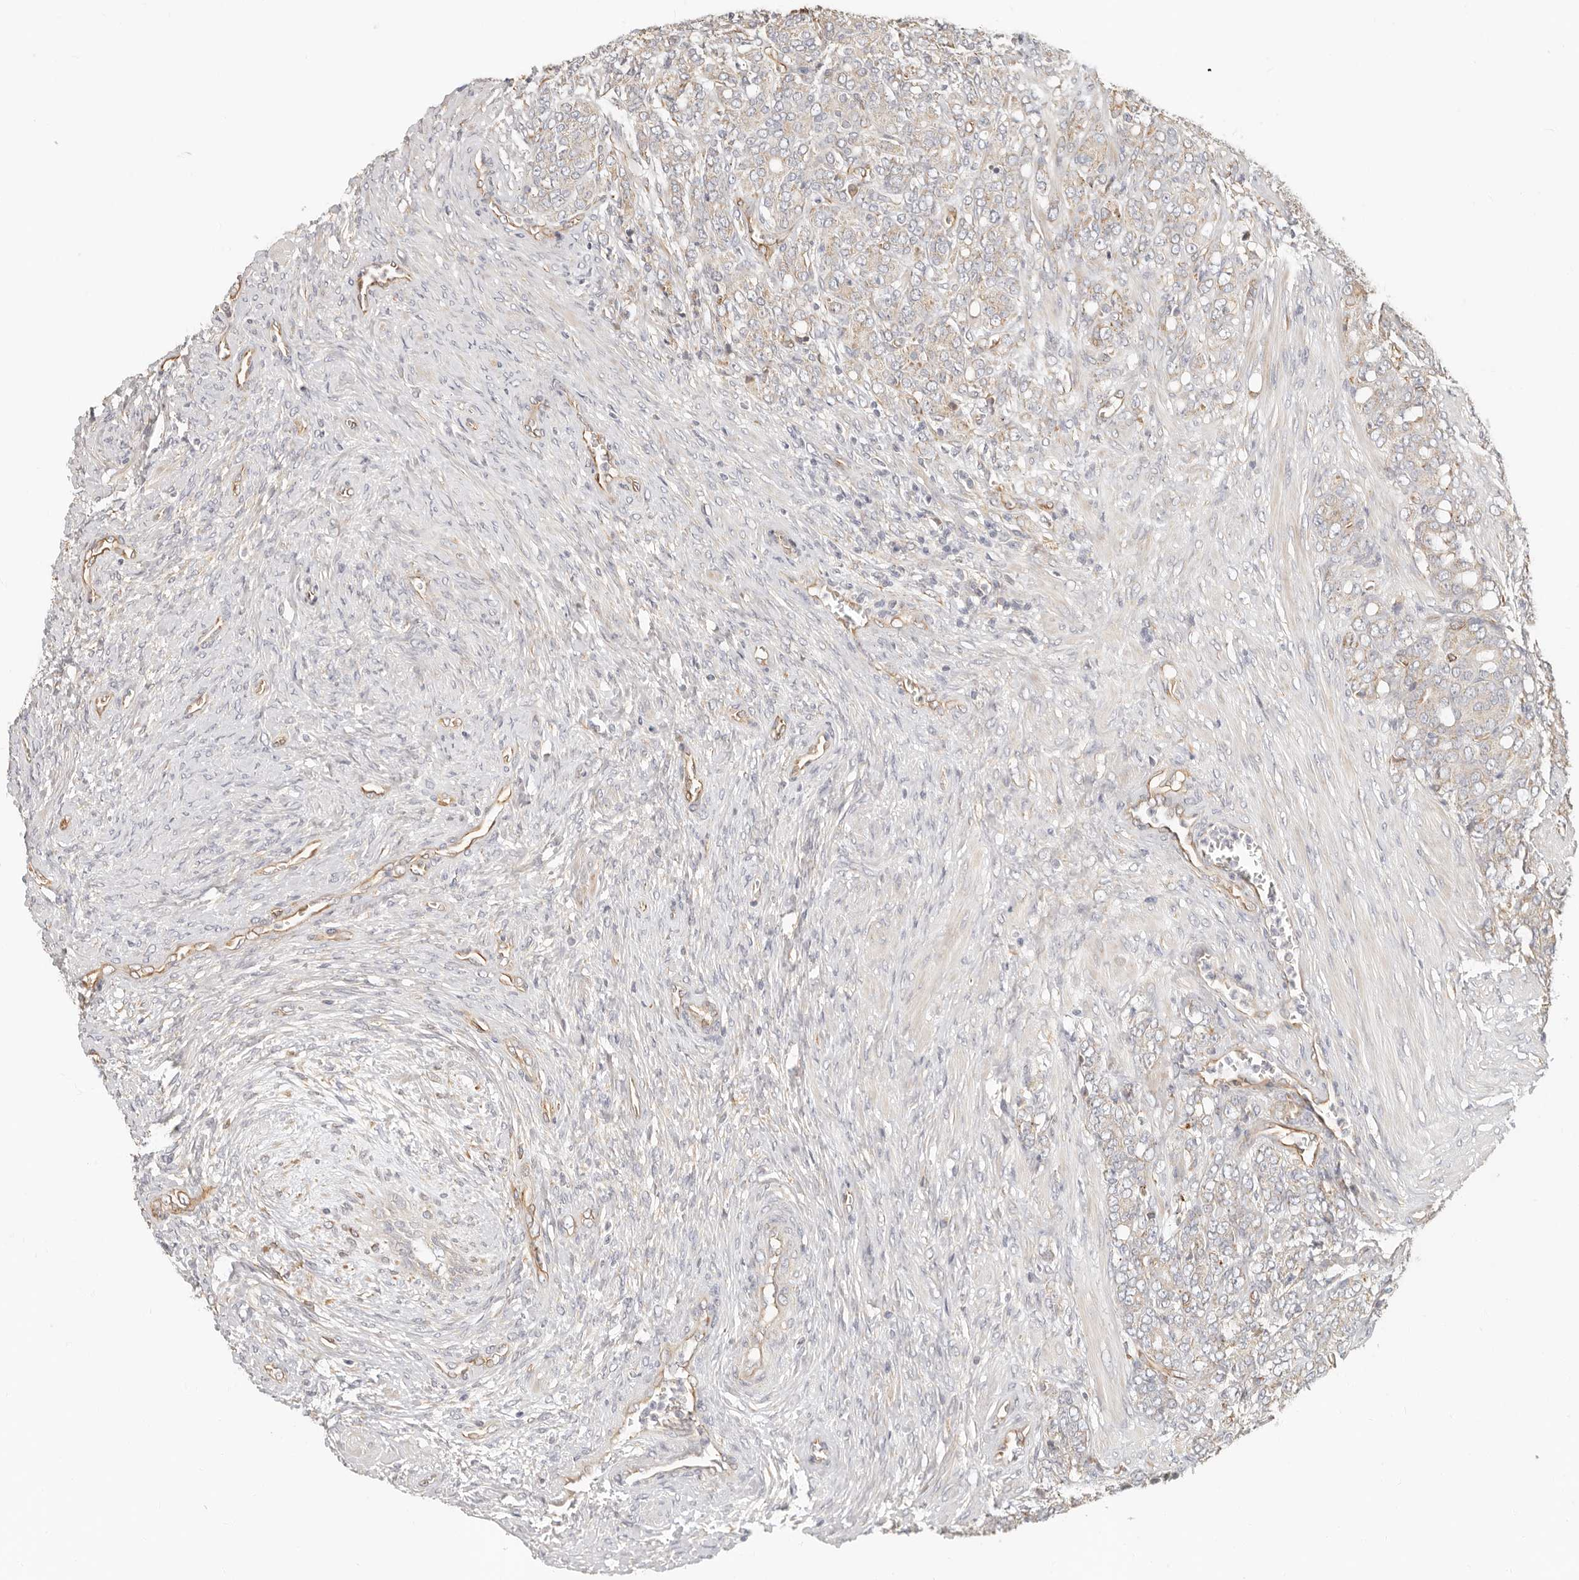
{"staining": {"intensity": "negative", "quantity": "none", "location": "none"}, "tissue": "prostate cancer", "cell_type": "Tumor cells", "image_type": "cancer", "snomed": [{"axis": "morphology", "description": "Adenocarcinoma, High grade"}, {"axis": "topography", "description": "Prostate"}], "caption": "High power microscopy image of an IHC photomicrograph of prostate cancer, revealing no significant expression in tumor cells. (Immunohistochemistry (ihc), brightfield microscopy, high magnification).", "gene": "SPRING1", "patient": {"sex": "male", "age": 62}}